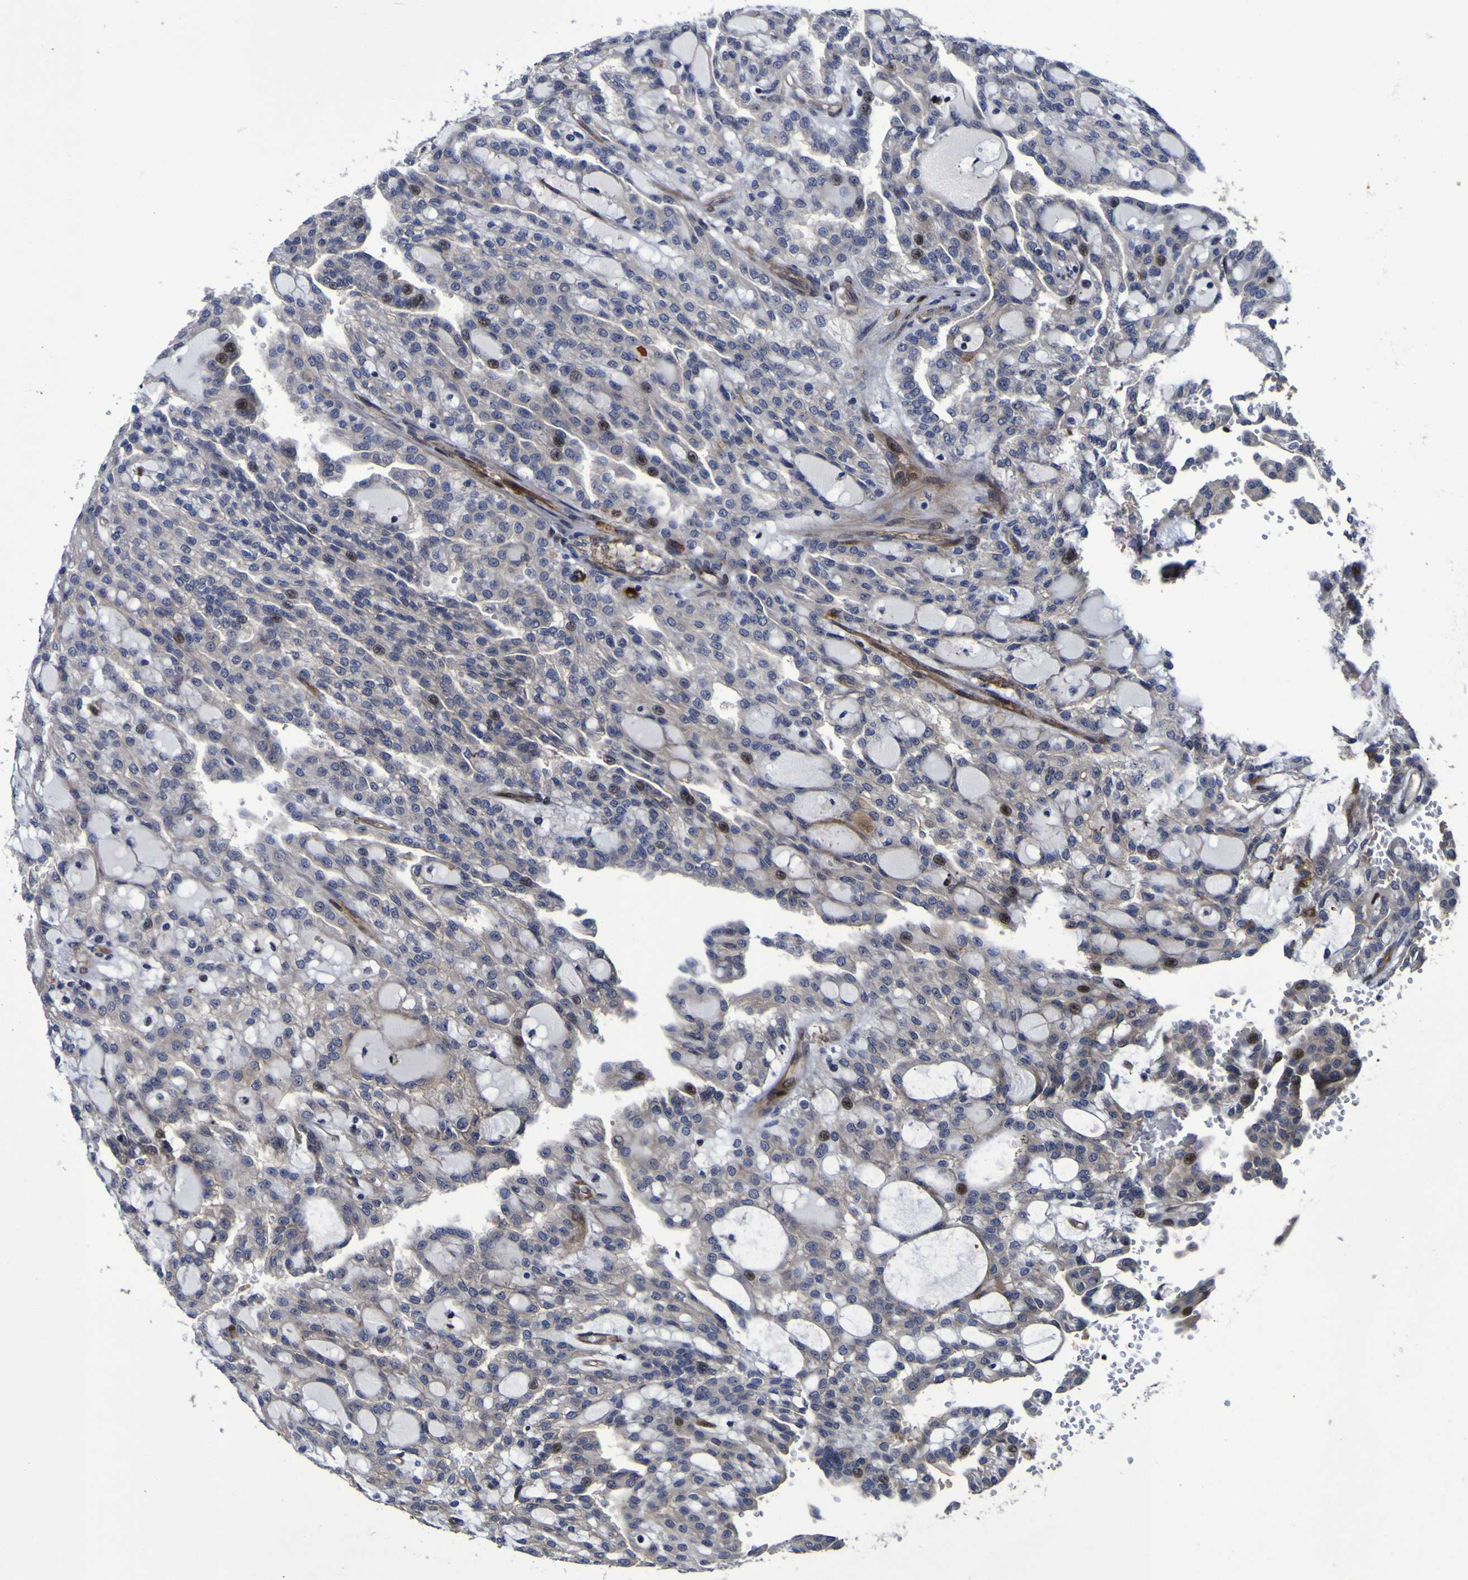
{"staining": {"intensity": "moderate", "quantity": "<25%", "location": "nuclear"}, "tissue": "renal cancer", "cell_type": "Tumor cells", "image_type": "cancer", "snomed": [{"axis": "morphology", "description": "Adenocarcinoma, NOS"}, {"axis": "topography", "description": "Kidney"}], "caption": "Immunohistochemistry image of human renal cancer stained for a protein (brown), which shows low levels of moderate nuclear staining in about <25% of tumor cells.", "gene": "MGLL", "patient": {"sex": "male", "age": 63}}